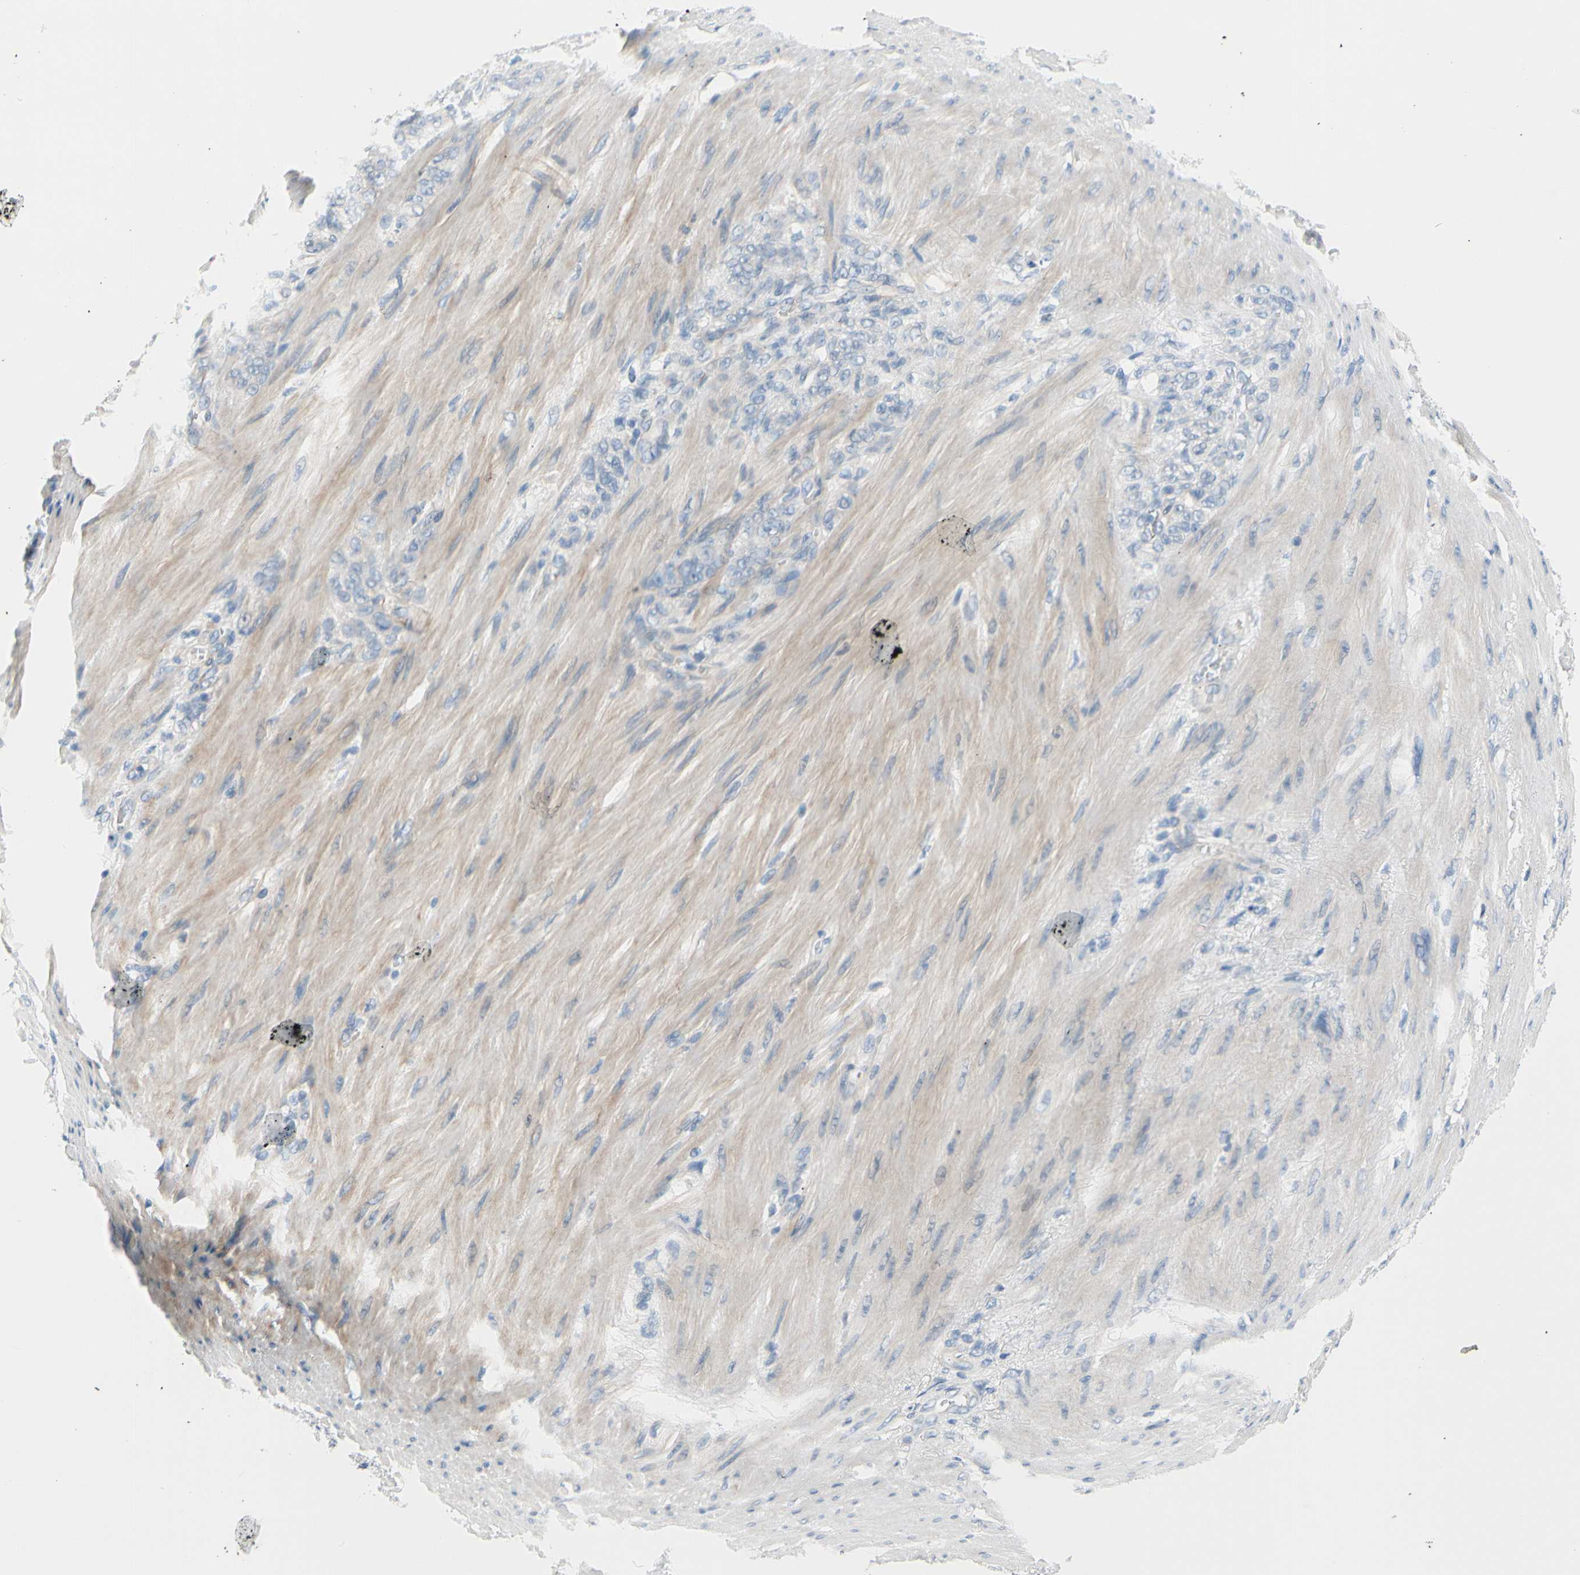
{"staining": {"intensity": "negative", "quantity": "none", "location": "none"}, "tissue": "stomach cancer", "cell_type": "Tumor cells", "image_type": "cancer", "snomed": [{"axis": "morphology", "description": "Adenocarcinoma, NOS"}, {"axis": "topography", "description": "Stomach"}], "caption": "Protein analysis of stomach cancer reveals no significant expression in tumor cells.", "gene": "FCER2", "patient": {"sex": "male", "age": 82}}